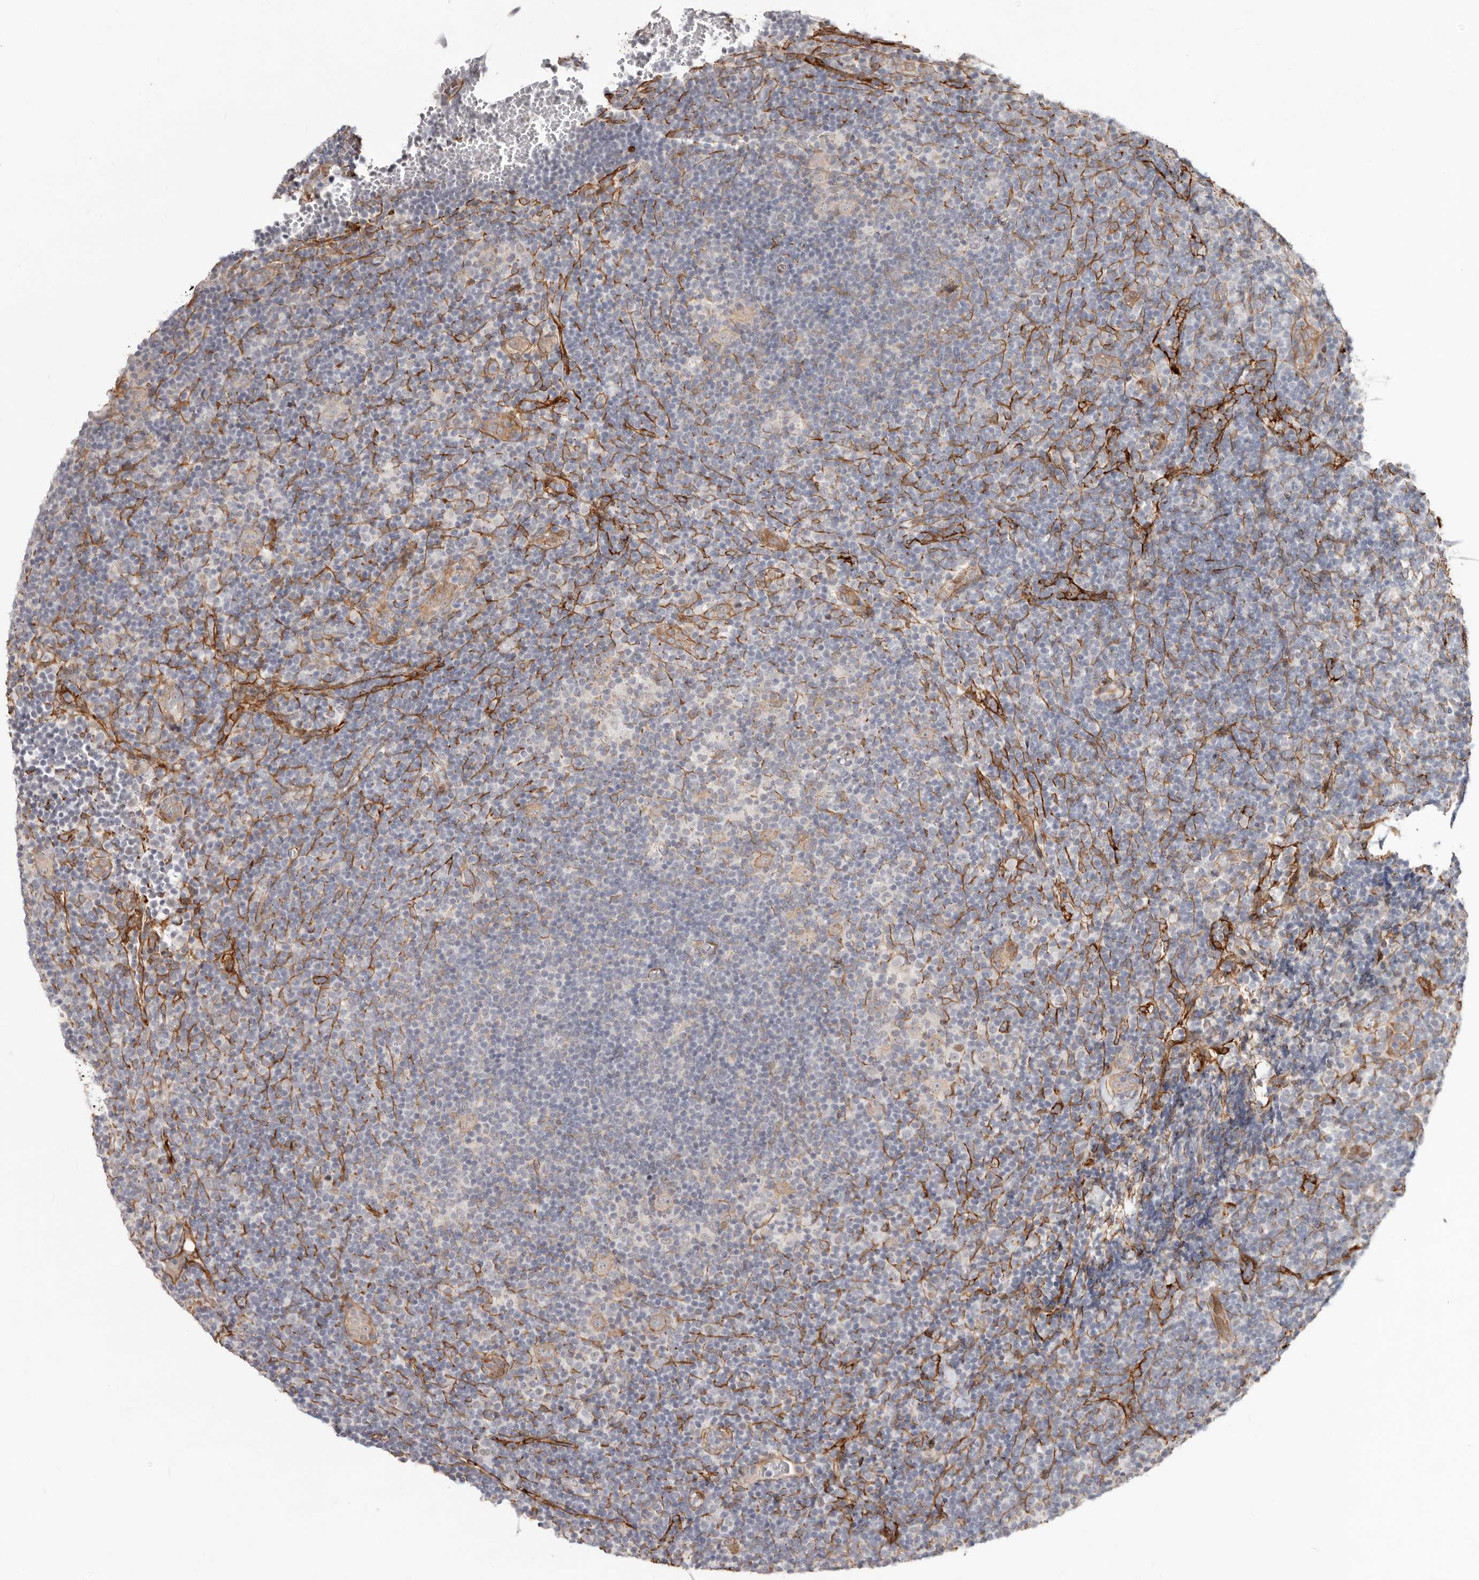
{"staining": {"intensity": "negative", "quantity": "none", "location": "none"}, "tissue": "lymphoma", "cell_type": "Tumor cells", "image_type": "cancer", "snomed": [{"axis": "morphology", "description": "Hodgkin's disease, NOS"}, {"axis": "topography", "description": "Lymph node"}], "caption": "Immunohistochemical staining of human lymphoma exhibits no significant expression in tumor cells. (DAB (3,3'-diaminobenzidine) immunohistochemistry visualized using brightfield microscopy, high magnification).", "gene": "SZT2", "patient": {"sex": "female", "age": 57}}